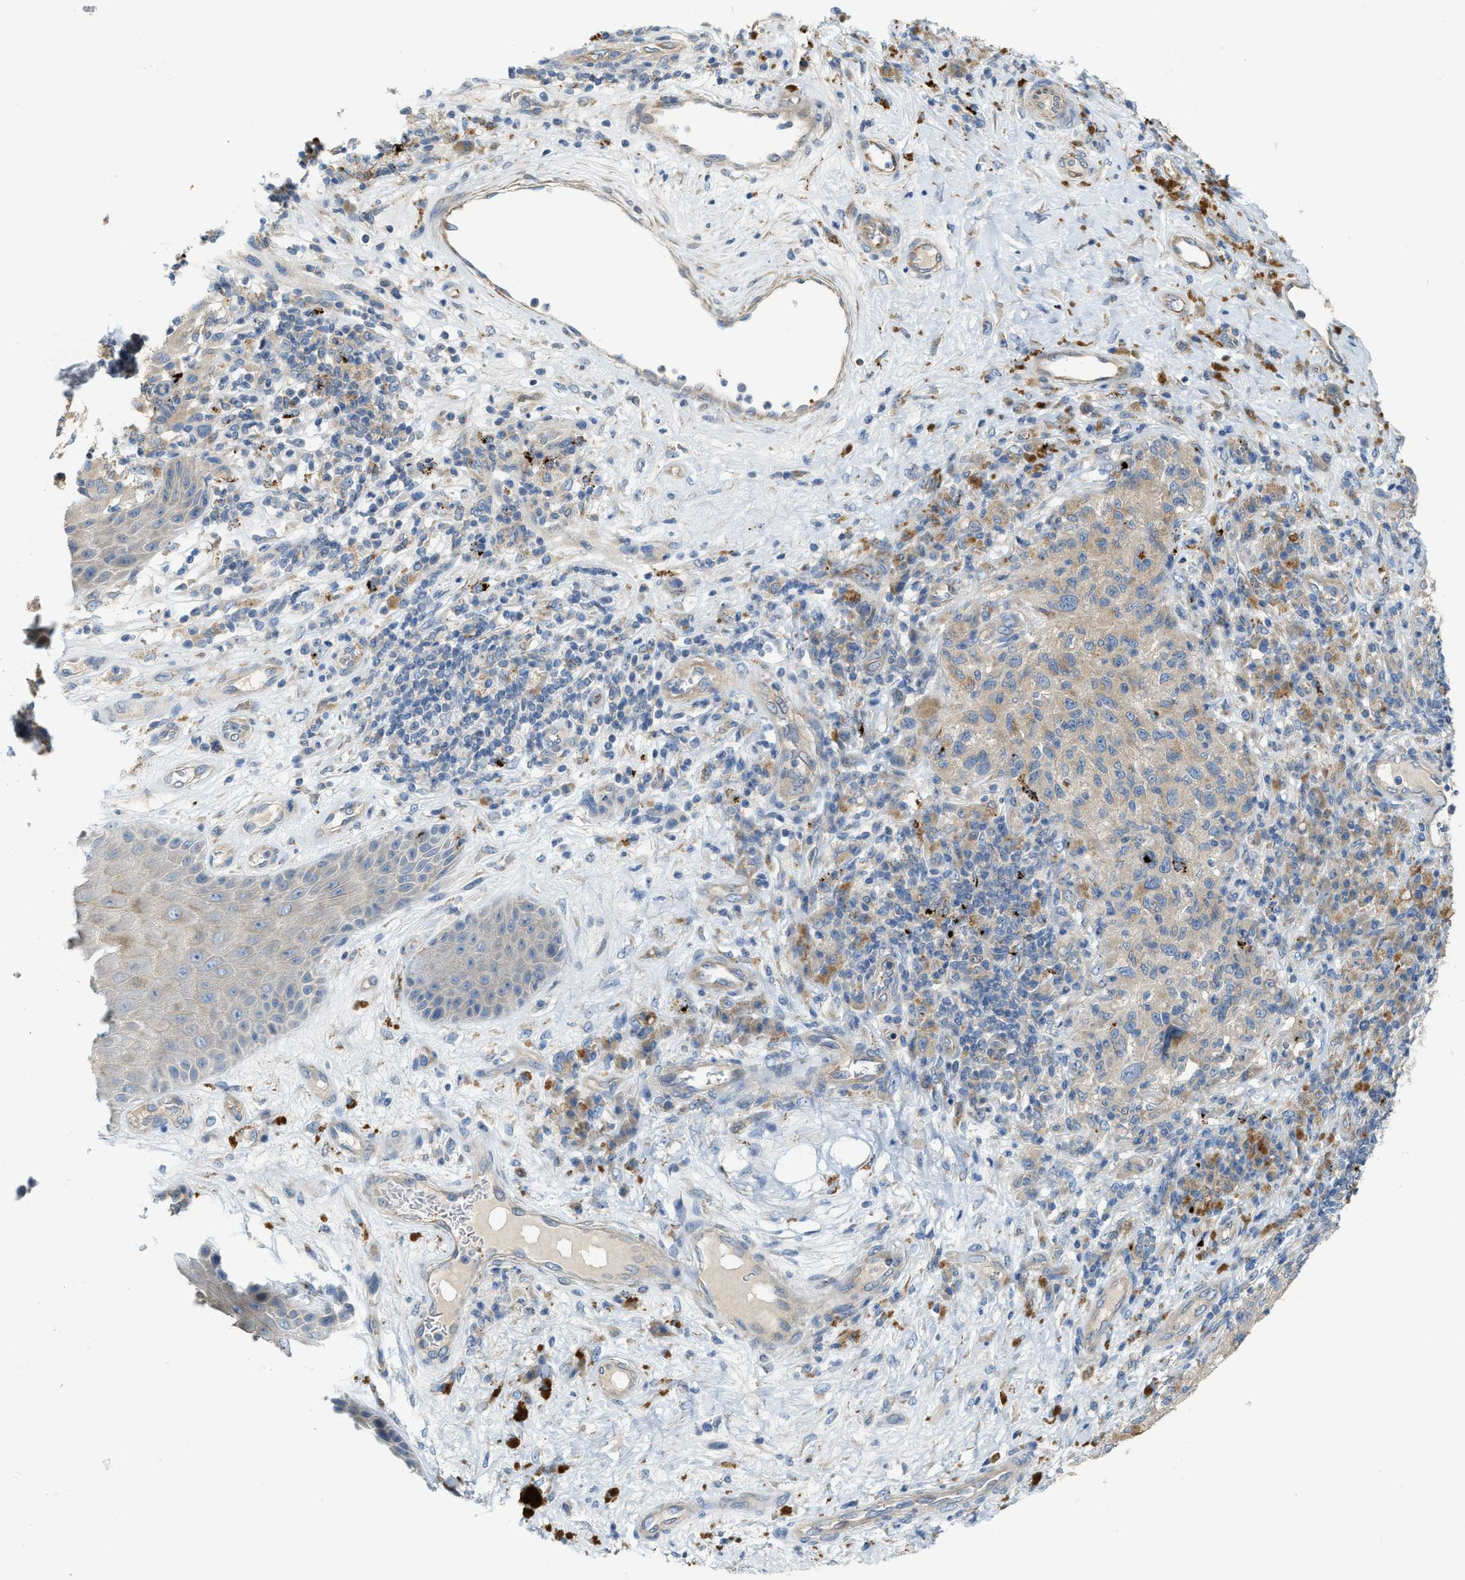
{"staining": {"intensity": "weak", "quantity": ">75%", "location": "cytoplasmic/membranous"}, "tissue": "melanoma", "cell_type": "Tumor cells", "image_type": "cancer", "snomed": [{"axis": "morphology", "description": "Malignant melanoma, NOS"}, {"axis": "topography", "description": "Skin"}], "caption": "Malignant melanoma stained with a brown dye demonstrates weak cytoplasmic/membranous positive staining in about >75% of tumor cells.", "gene": "KLHDC10", "patient": {"sex": "female", "age": 73}}